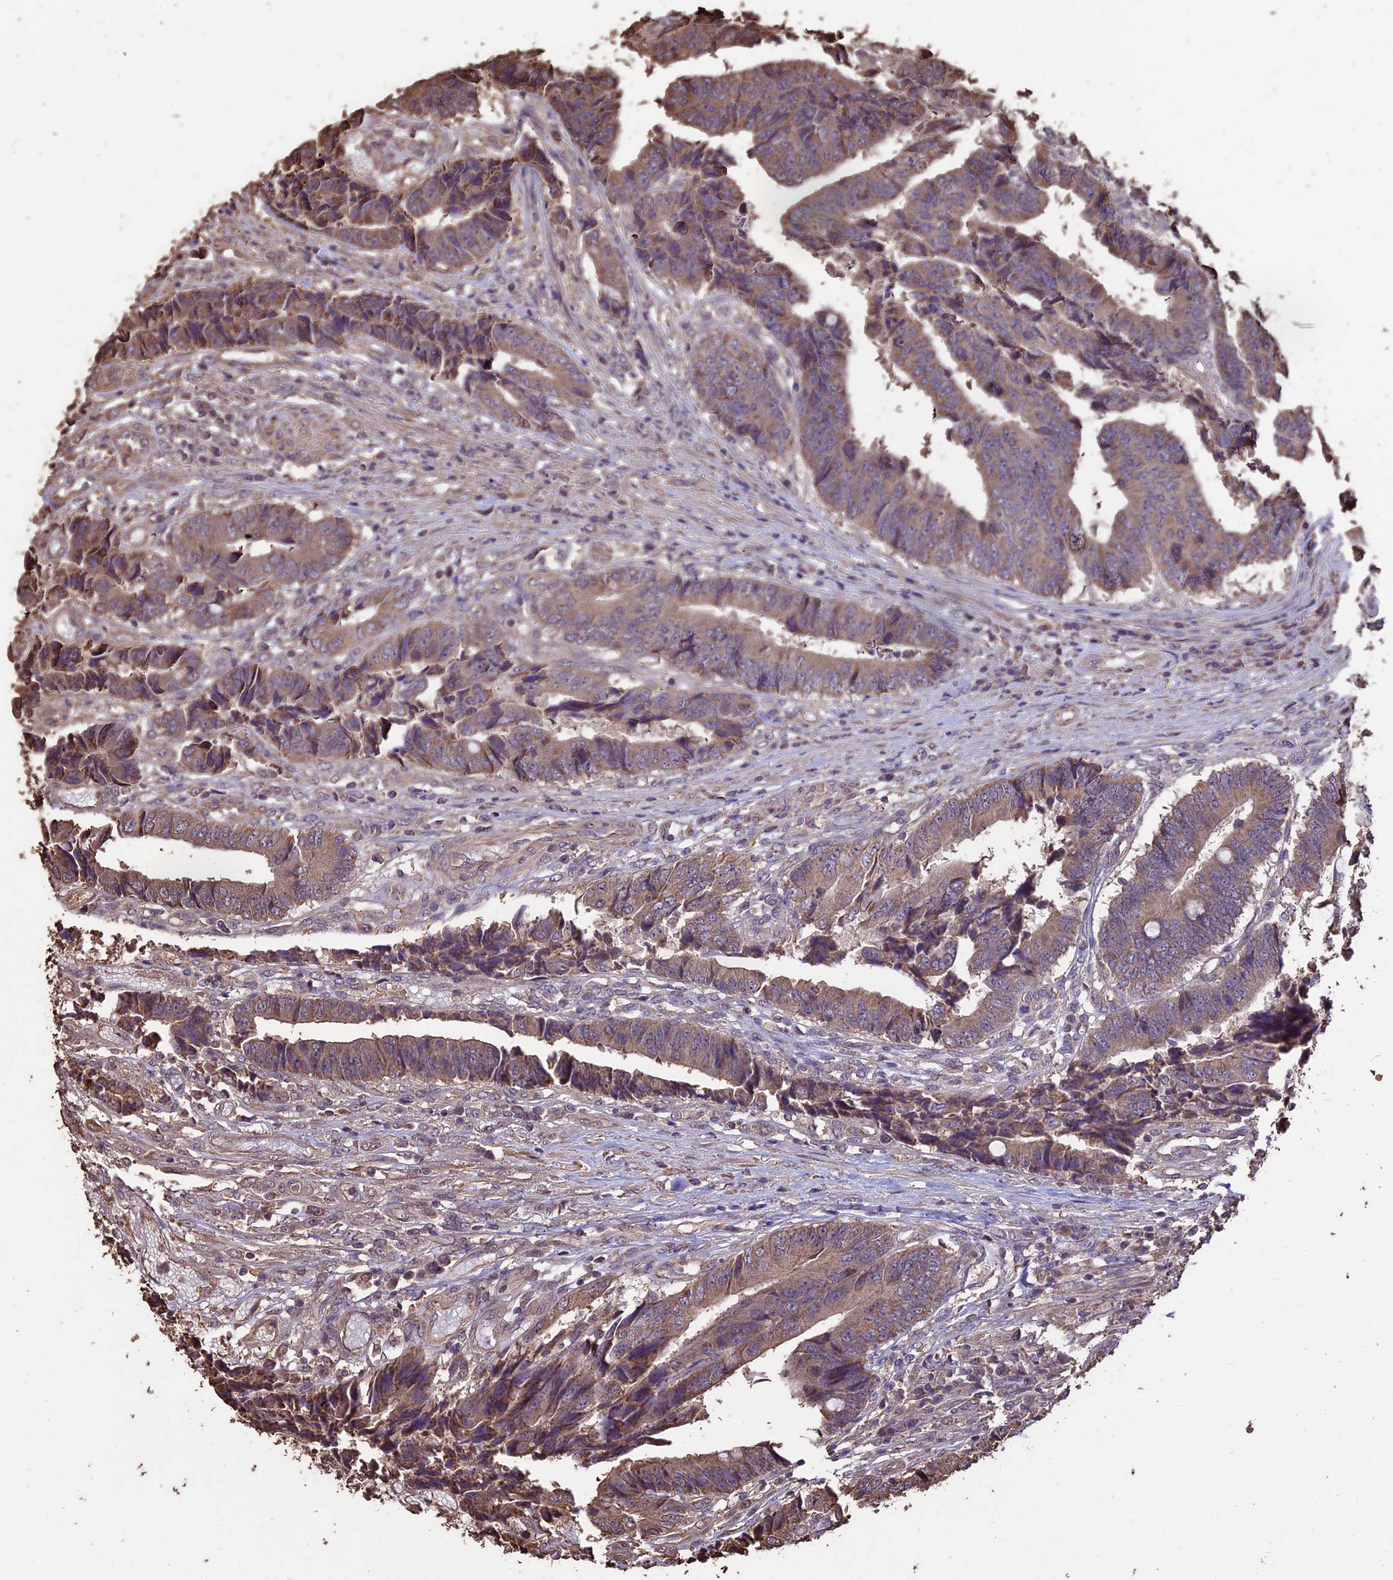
{"staining": {"intensity": "moderate", "quantity": ">75%", "location": "cytoplasmic/membranous"}, "tissue": "colorectal cancer", "cell_type": "Tumor cells", "image_type": "cancer", "snomed": [{"axis": "morphology", "description": "Adenocarcinoma, NOS"}, {"axis": "topography", "description": "Rectum"}], "caption": "Immunohistochemical staining of human colorectal cancer displays medium levels of moderate cytoplasmic/membranous protein expression in approximately >75% of tumor cells.", "gene": "PGPEP1L", "patient": {"sex": "male", "age": 84}}